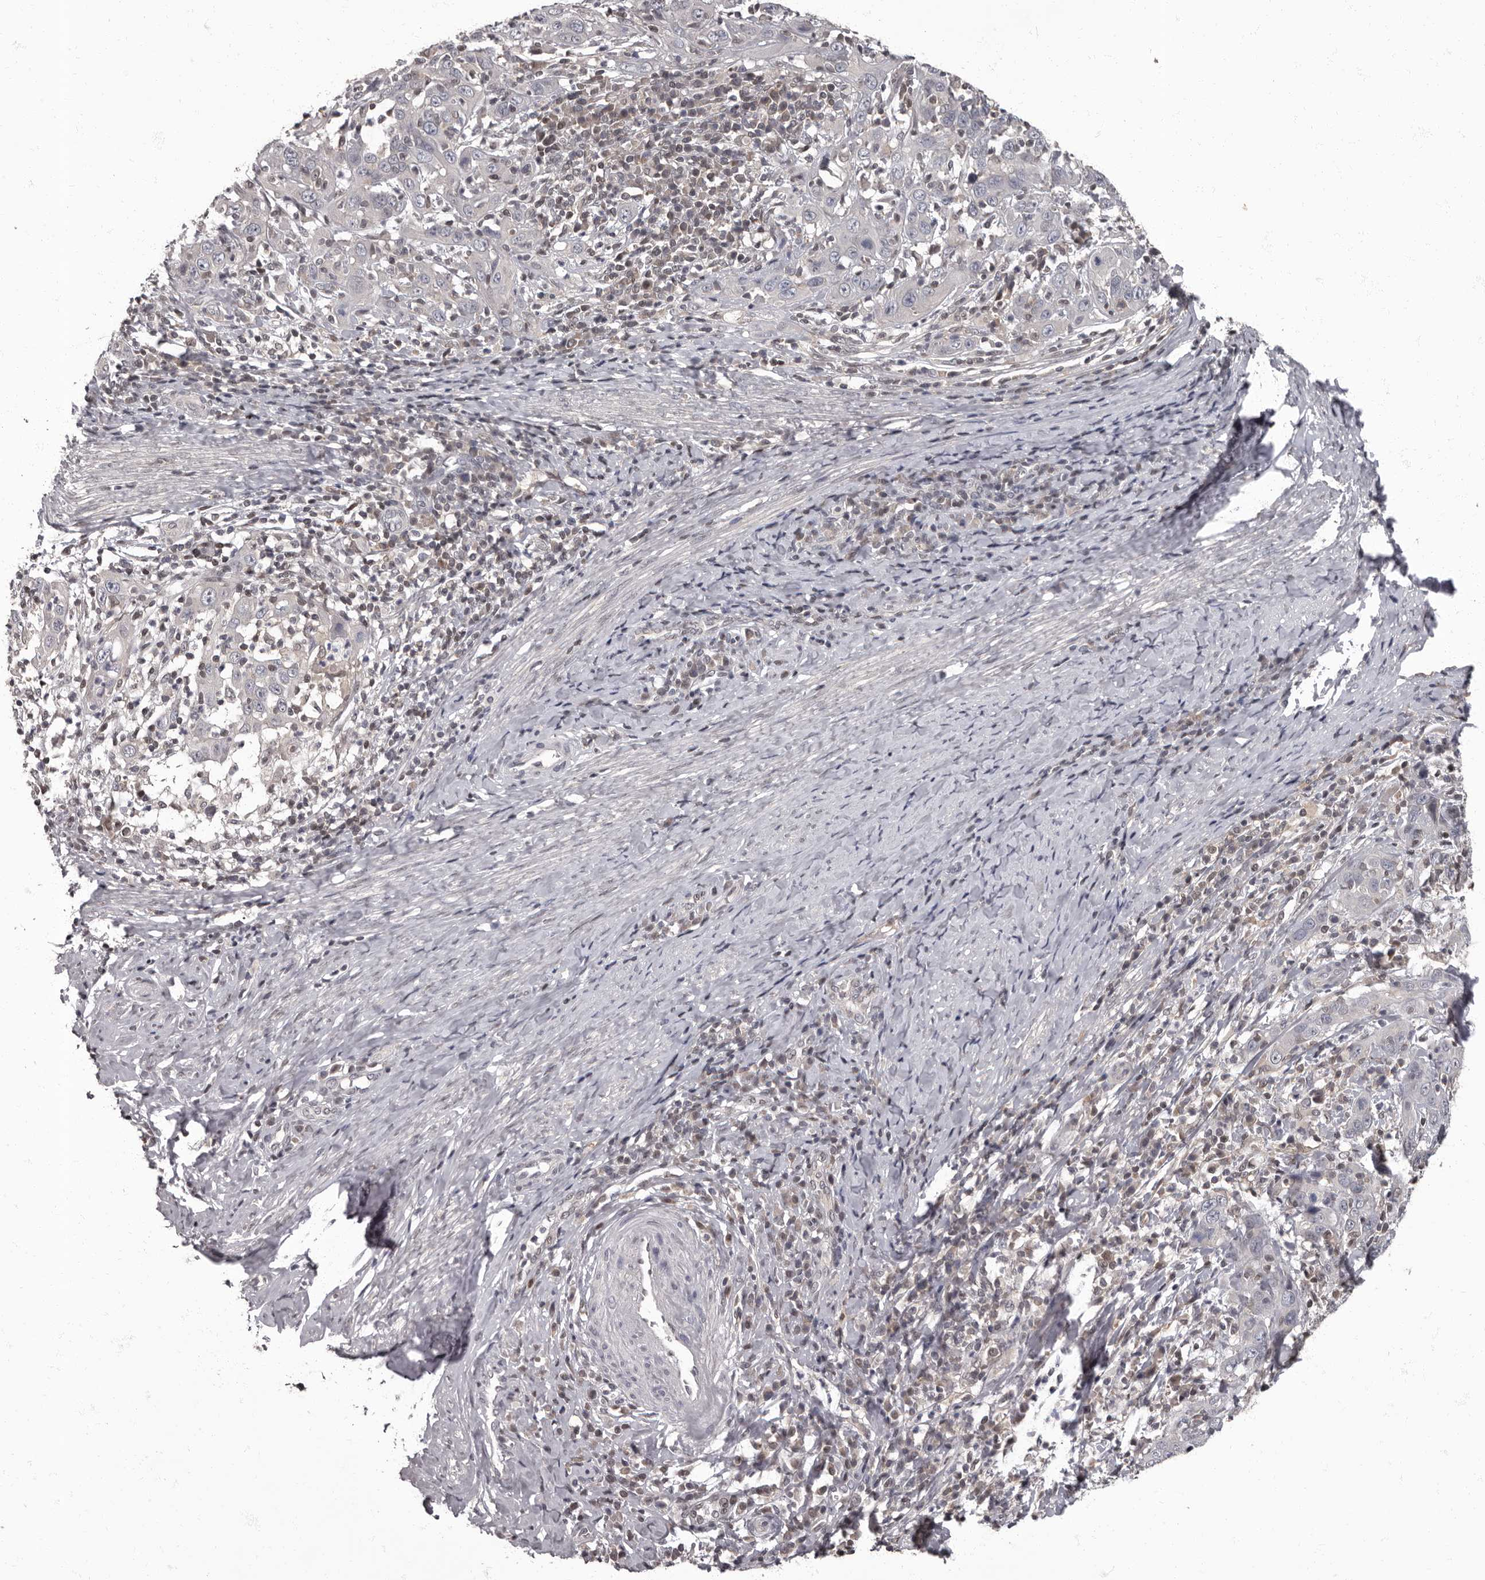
{"staining": {"intensity": "negative", "quantity": "none", "location": "none"}, "tissue": "cervical cancer", "cell_type": "Tumor cells", "image_type": "cancer", "snomed": [{"axis": "morphology", "description": "Squamous cell carcinoma, NOS"}, {"axis": "topography", "description": "Cervix"}], "caption": "Cervical squamous cell carcinoma stained for a protein using IHC shows no positivity tumor cells.", "gene": "C1orf50", "patient": {"sex": "female", "age": 46}}